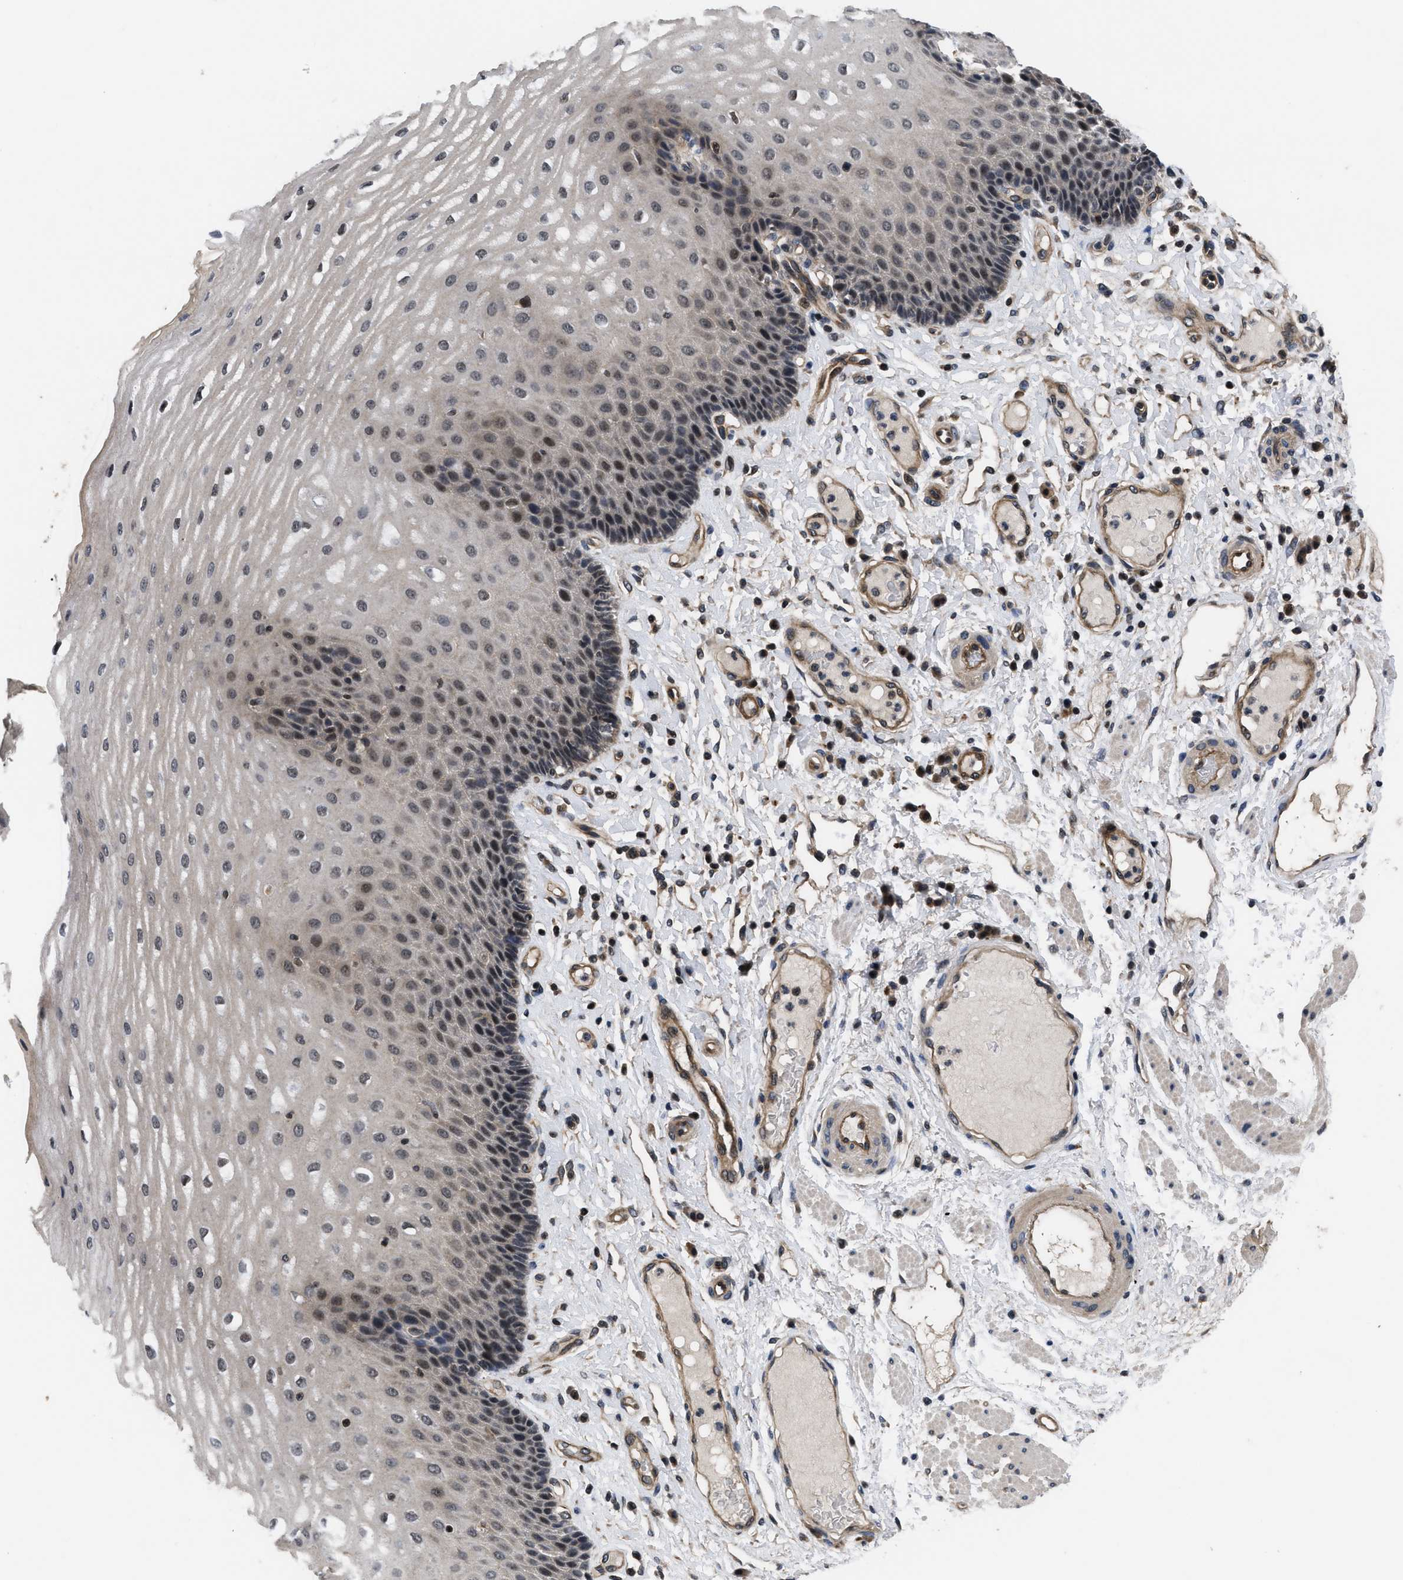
{"staining": {"intensity": "weak", "quantity": ">75%", "location": "cytoplasmic/membranous,nuclear"}, "tissue": "esophagus", "cell_type": "Squamous epithelial cells", "image_type": "normal", "snomed": [{"axis": "morphology", "description": "Normal tissue, NOS"}, {"axis": "topography", "description": "Esophagus"}], "caption": "Protein expression analysis of normal human esophagus reveals weak cytoplasmic/membranous,nuclear staining in about >75% of squamous epithelial cells. The staining was performed using DAB to visualize the protein expression in brown, while the nuclei were stained in blue with hematoxylin (Magnification: 20x).", "gene": "DNAJC14", "patient": {"sex": "male", "age": 54}}